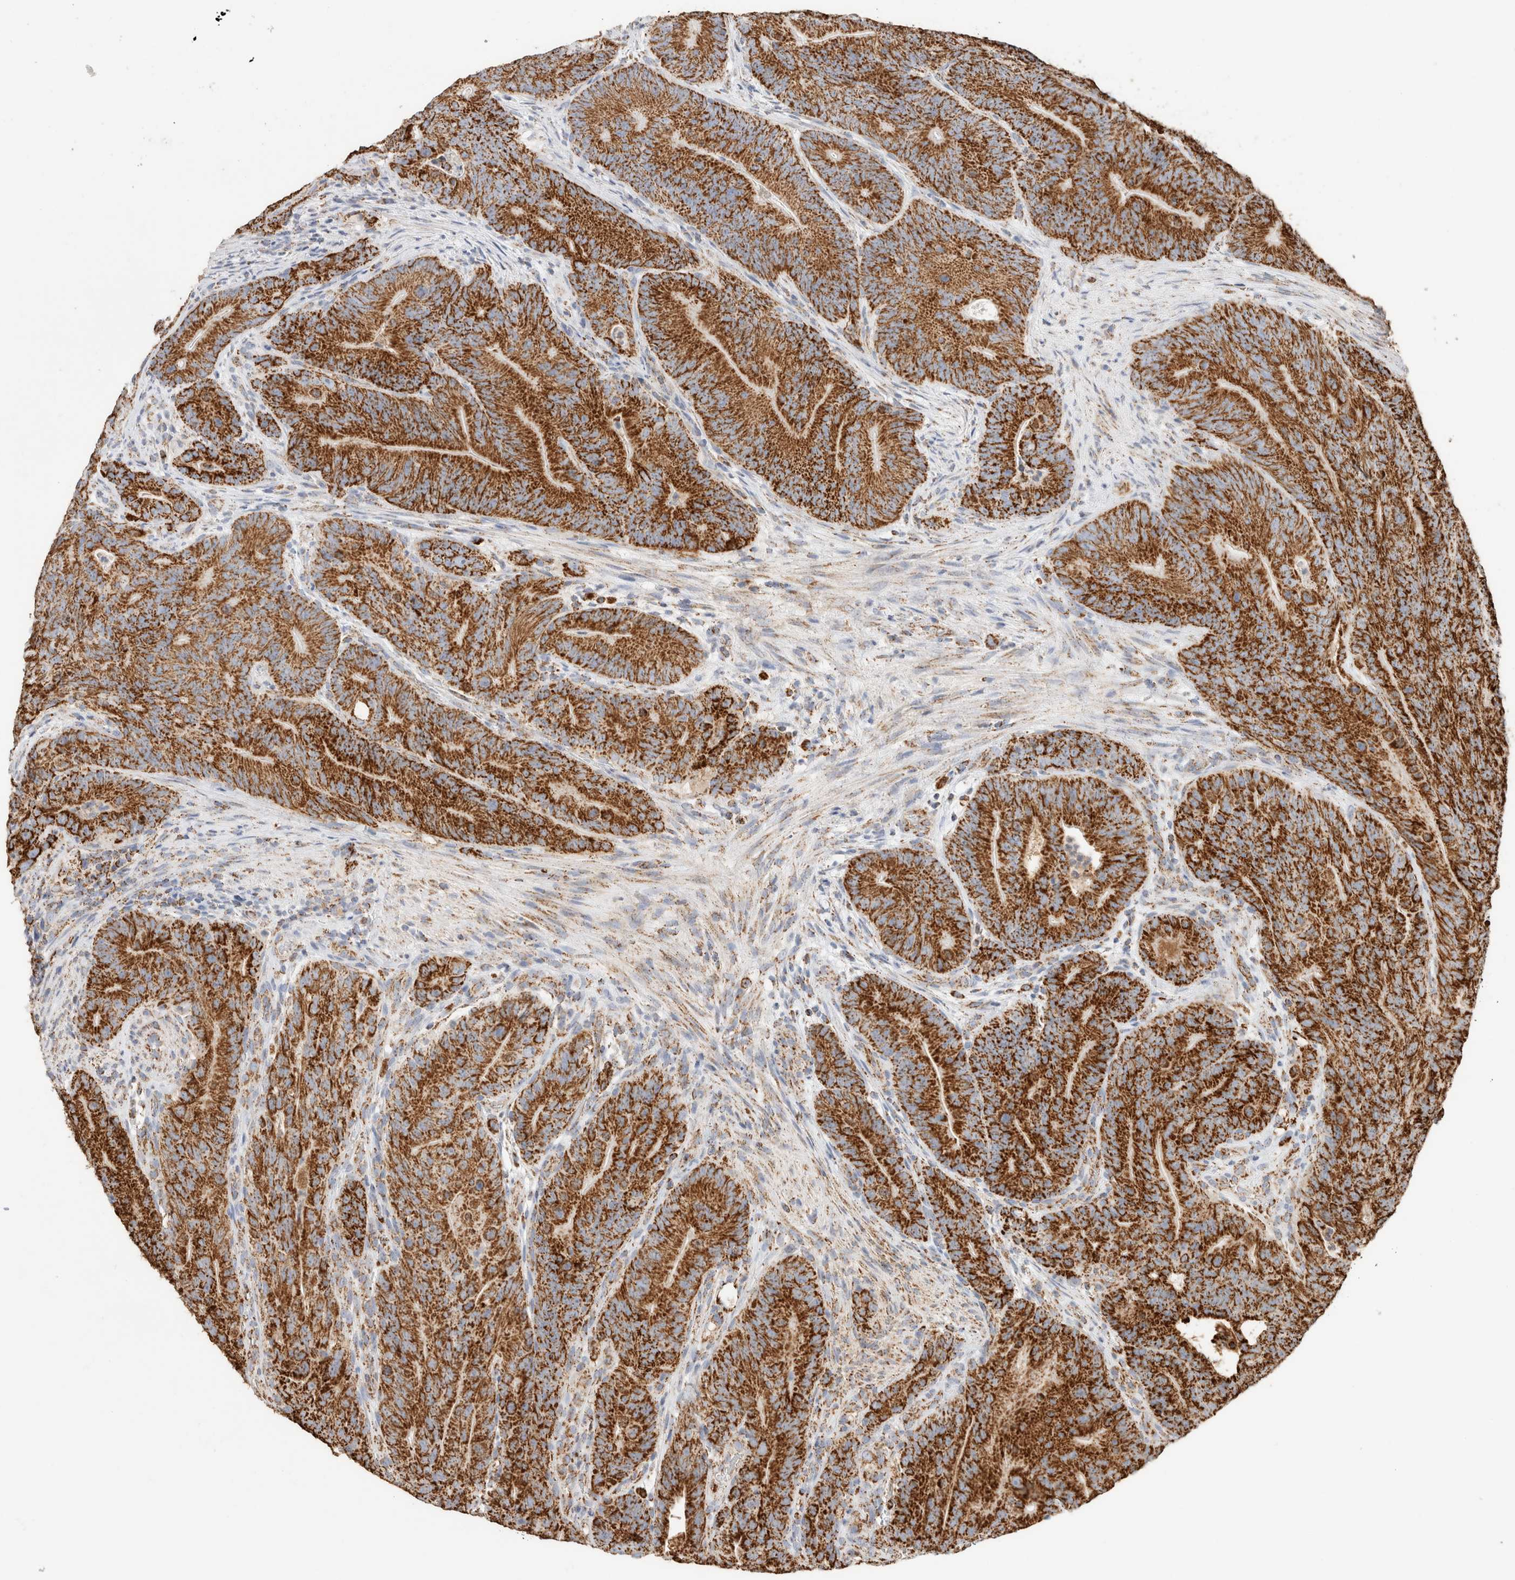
{"staining": {"intensity": "strong", "quantity": ">75%", "location": "cytoplasmic/membranous"}, "tissue": "colorectal cancer", "cell_type": "Tumor cells", "image_type": "cancer", "snomed": [{"axis": "morphology", "description": "Normal tissue, NOS"}, {"axis": "topography", "description": "Colon"}], "caption": "Strong cytoplasmic/membranous staining is present in approximately >75% of tumor cells in colorectal cancer.", "gene": "C1QBP", "patient": {"sex": "female", "age": 82}}